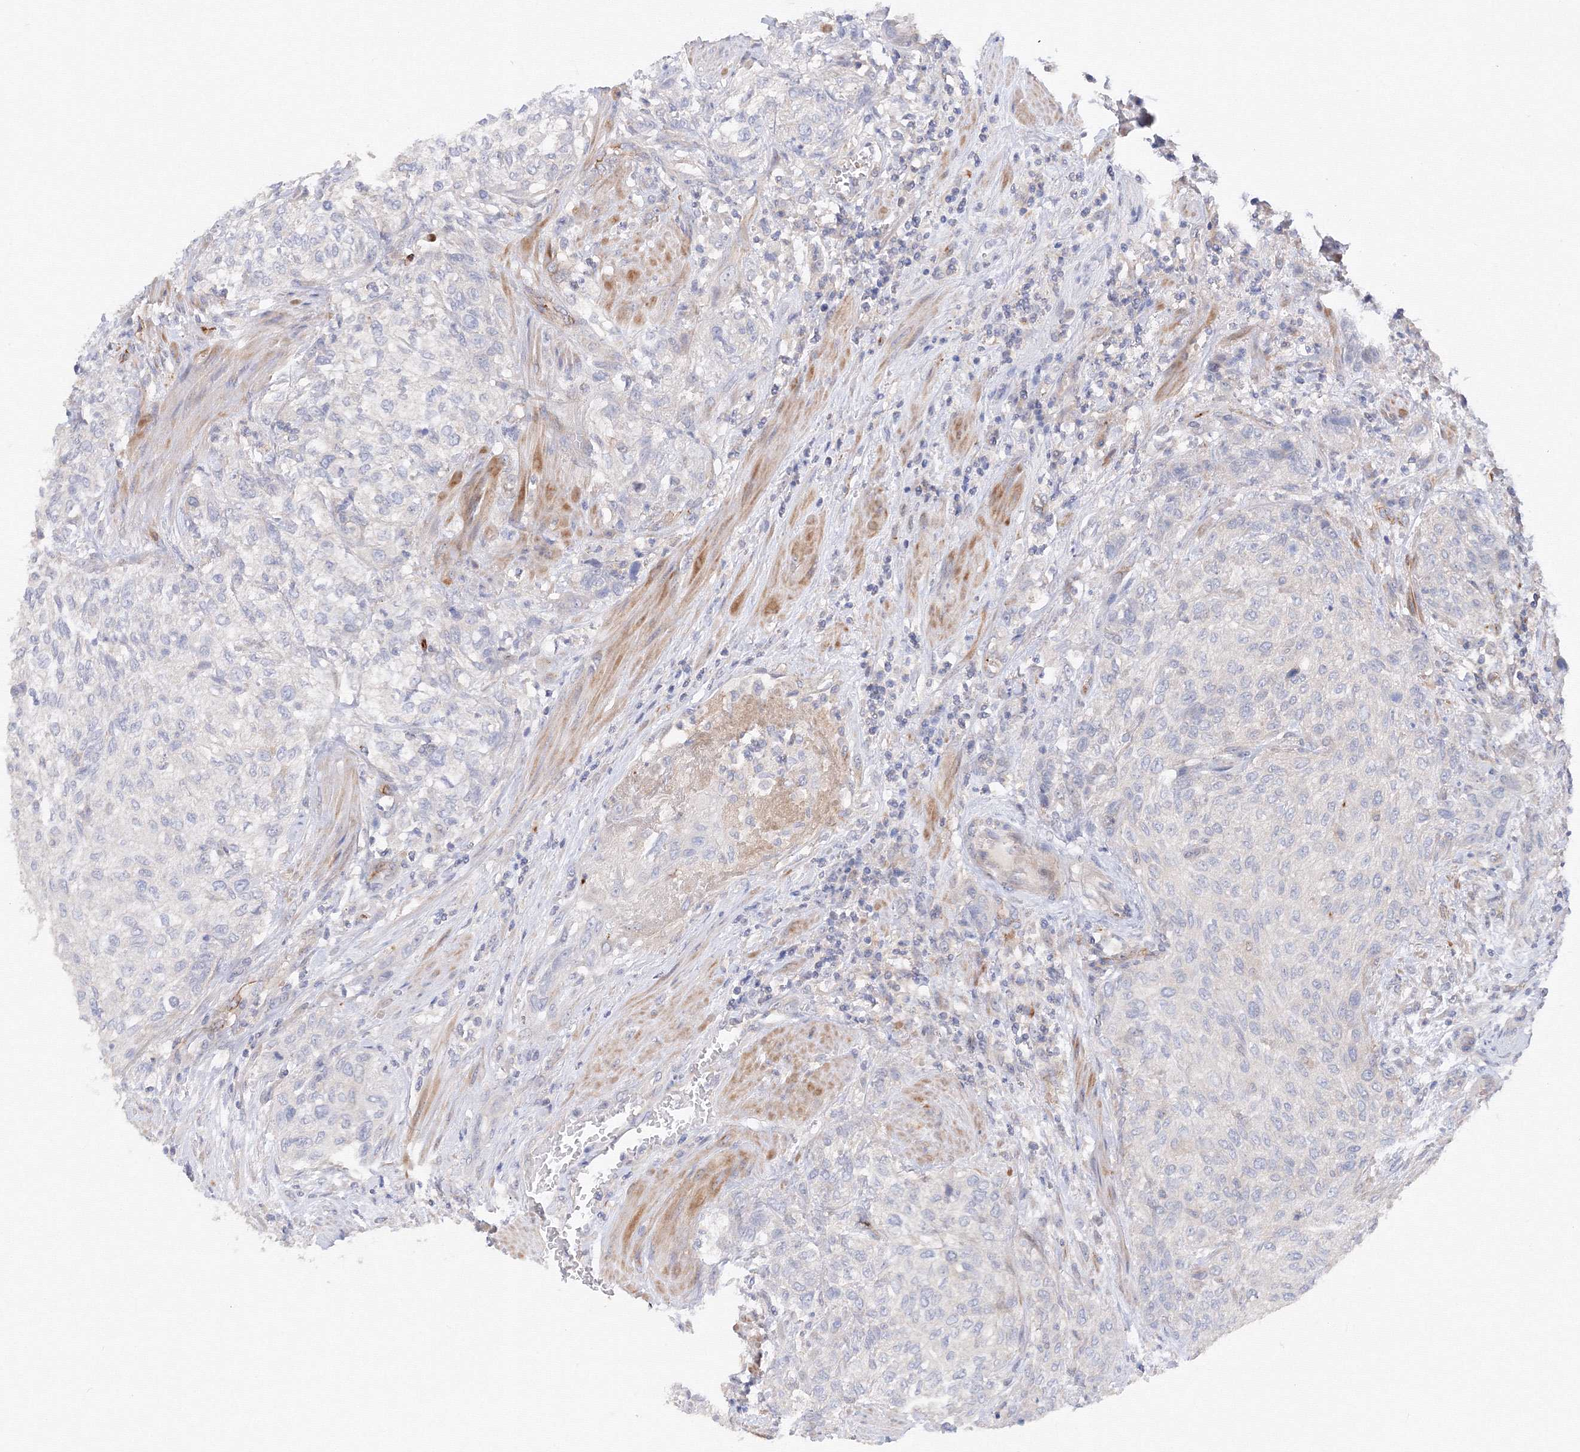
{"staining": {"intensity": "negative", "quantity": "none", "location": "none"}, "tissue": "urothelial cancer", "cell_type": "Tumor cells", "image_type": "cancer", "snomed": [{"axis": "morphology", "description": "Urothelial carcinoma, High grade"}, {"axis": "topography", "description": "Urinary bladder"}], "caption": "The IHC photomicrograph has no significant staining in tumor cells of high-grade urothelial carcinoma tissue. Nuclei are stained in blue.", "gene": "DIS3L2", "patient": {"sex": "male", "age": 35}}